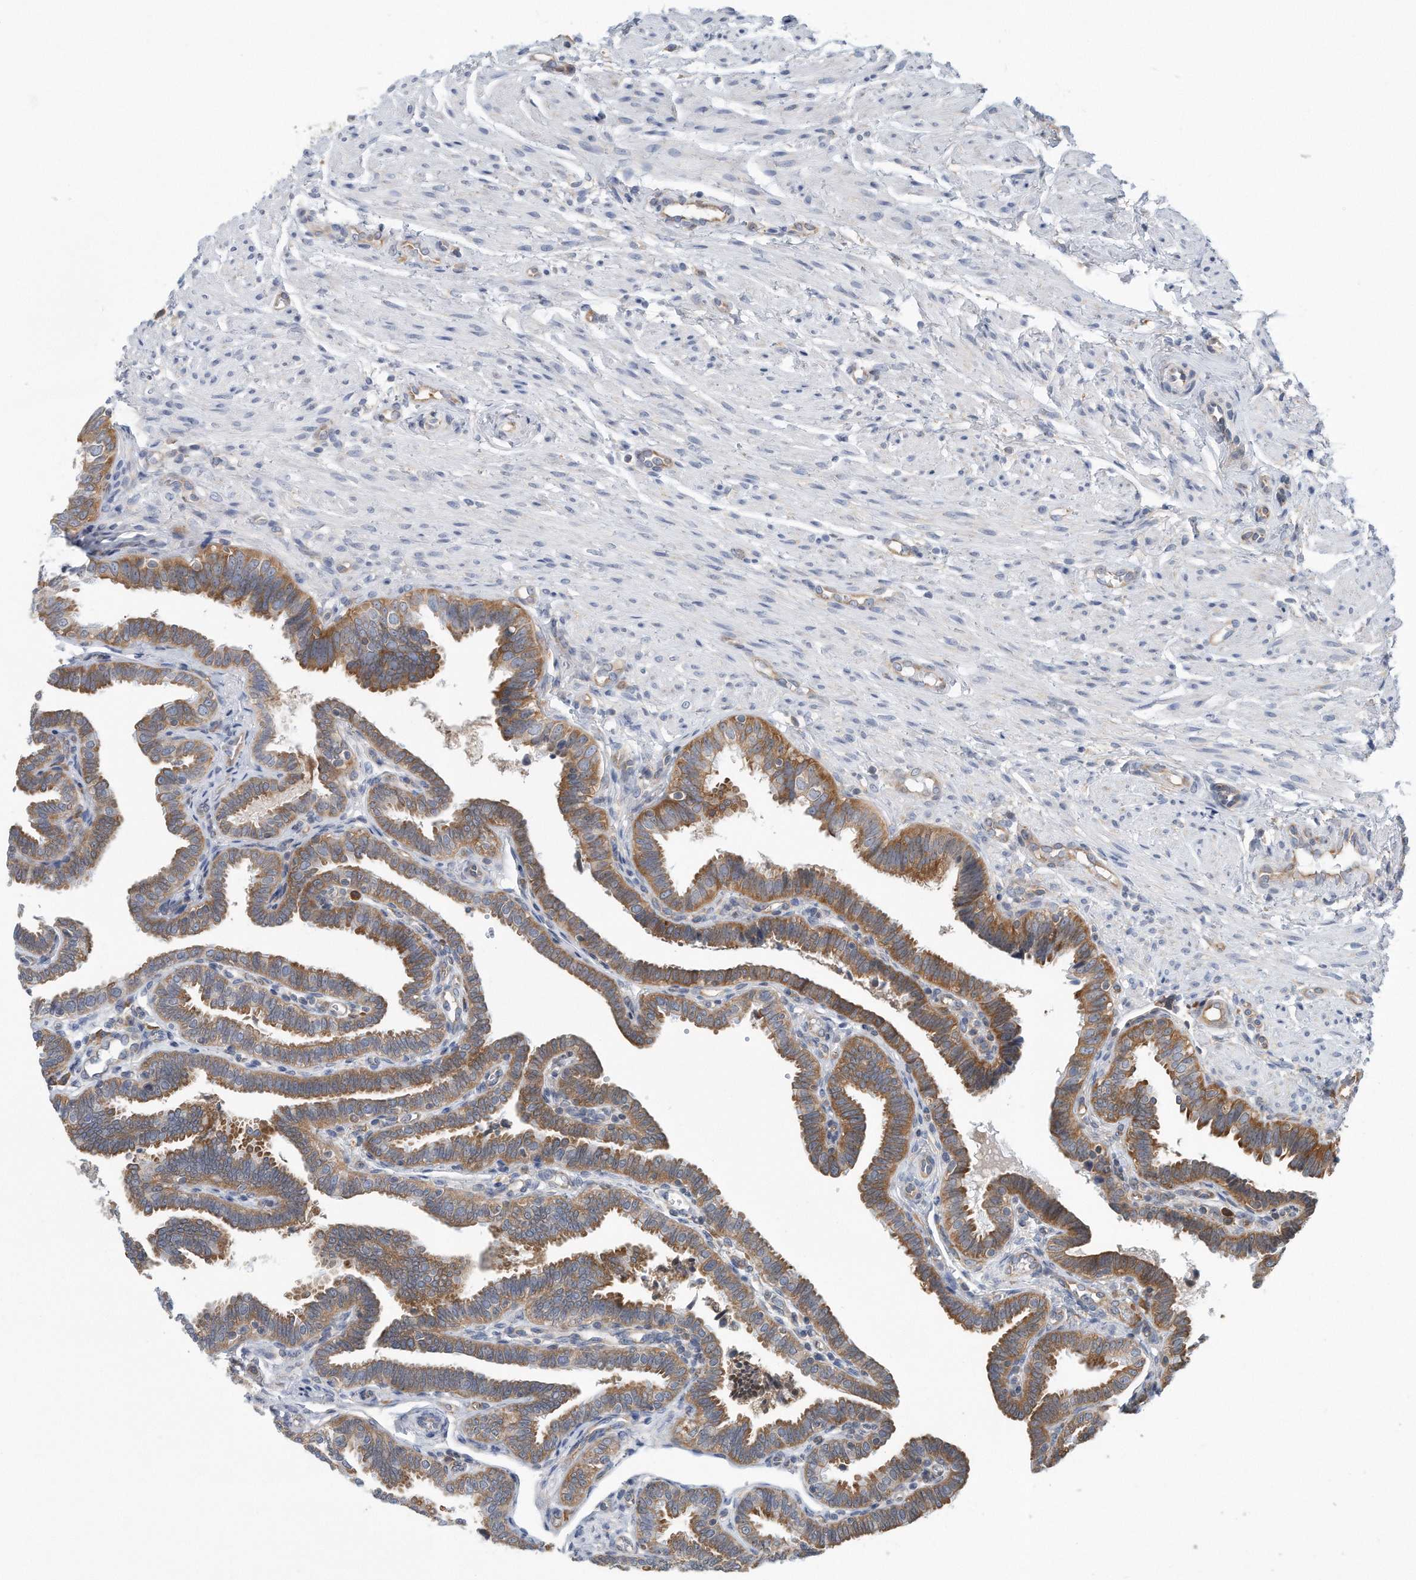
{"staining": {"intensity": "strong", "quantity": ">75%", "location": "cytoplasmic/membranous"}, "tissue": "fallopian tube", "cell_type": "Glandular cells", "image_type": "normal", "snomed": [{"axis": "morphology", "description": "Normal tissue, NOS"}, {"axis": "topography", "description": "Fallopian tube"}], "caption": "Benign fallopian tube demonstrates strong cytoplasmic/membranous expression in approximately >75% of glandular cells.", "gene": "RPL26L1", "patient": {"sex": "female", "age": 39}}